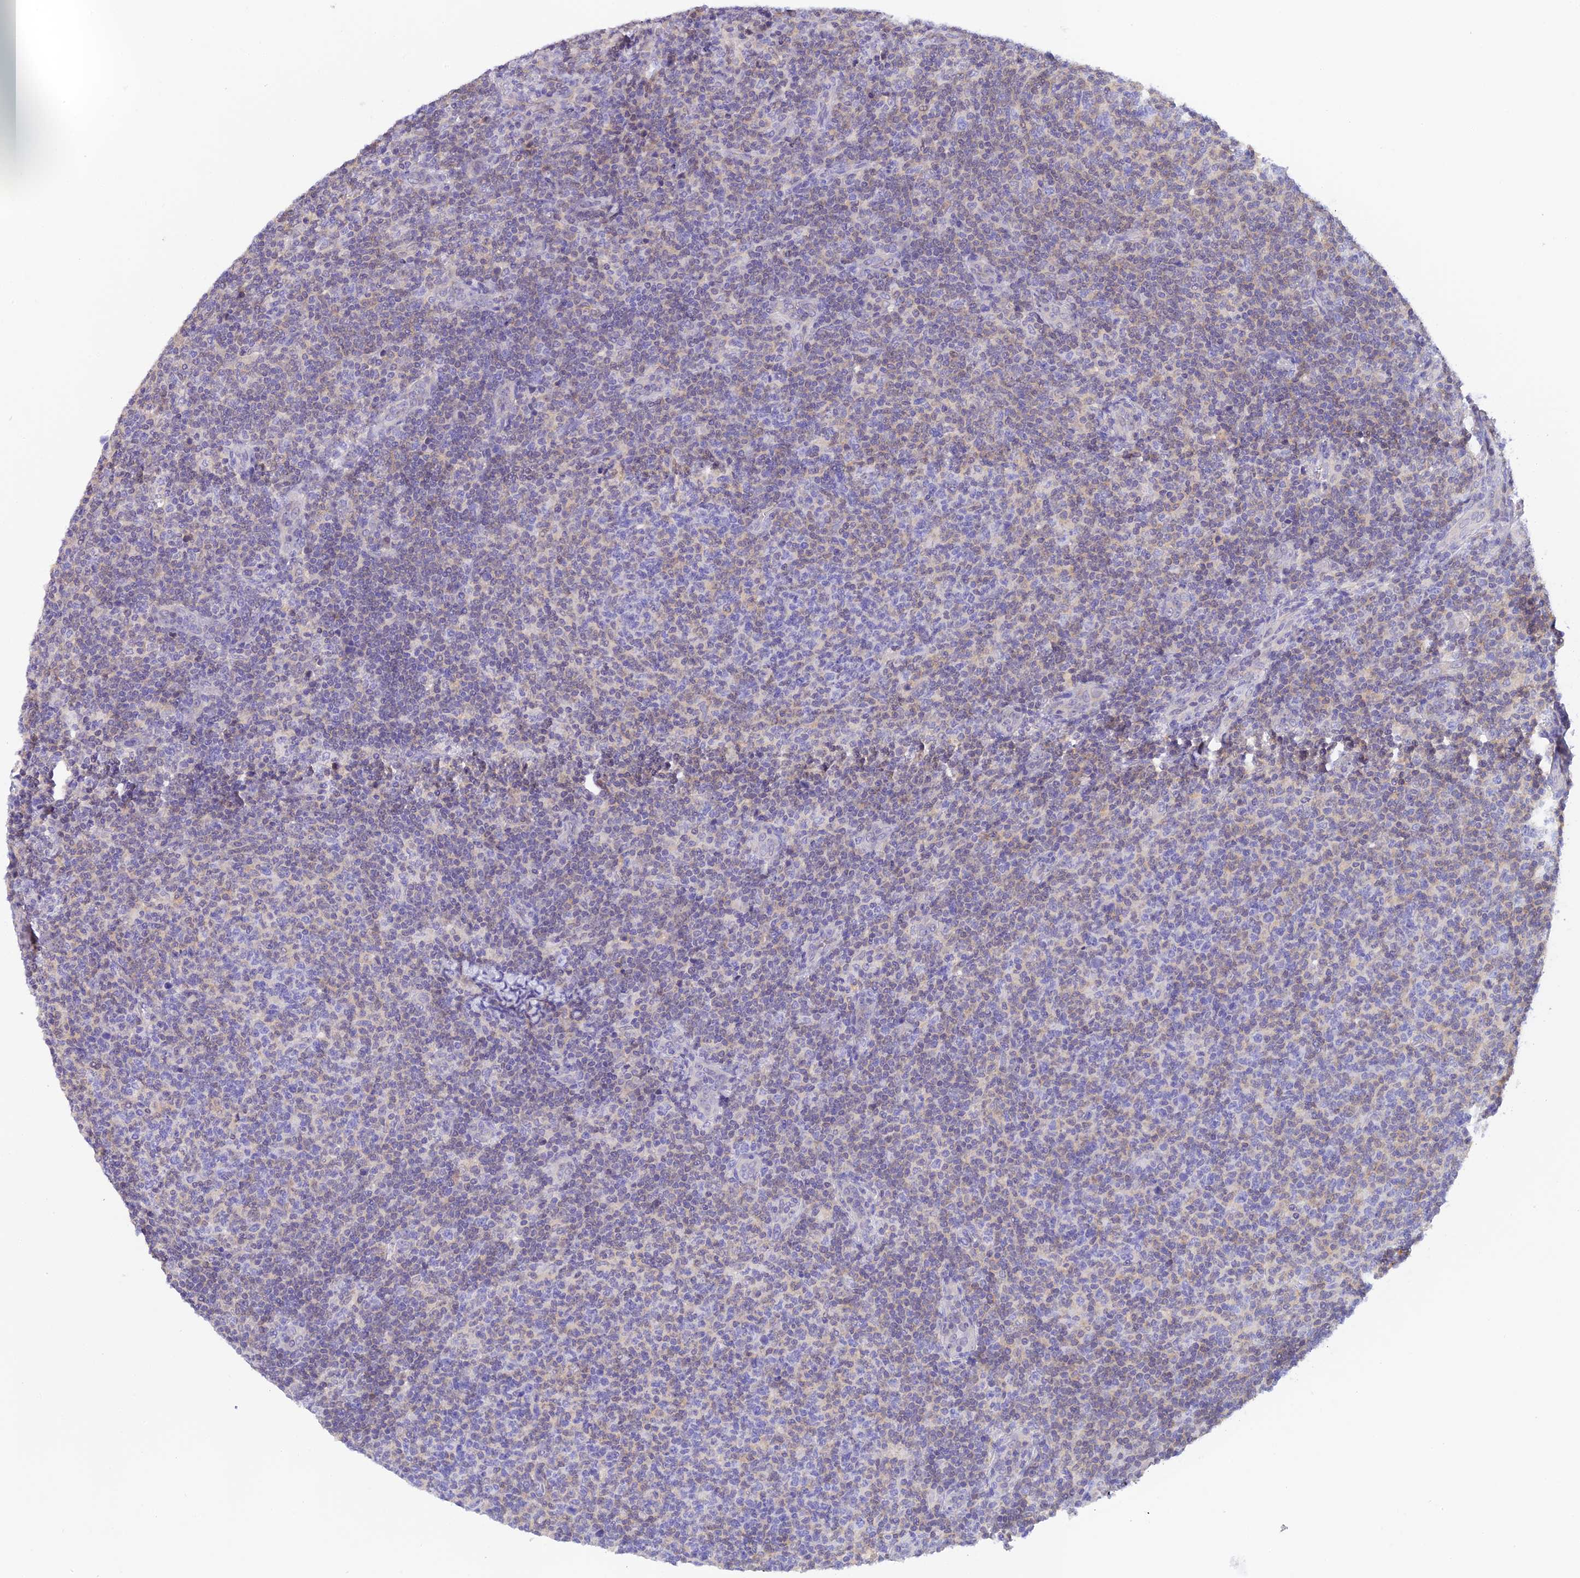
{"staining": {"intensity": "negative", "quantity": "none", "location": "none"}, "tissue": "lymphoma", "cell_type": "Tumor cells", "image_type": "cancer", "snomed": [{"axis": "morphology", "description": "Malignant lymphoma, non-Hodgkin's type, Low grade"}, {"axis": "topography", "description": "Lymph node"}], "caption": "Lymphoma was stained to show a protein in brown. There is no significant expression in tumor cells.", "gene": "HDHD2", "patient": {"sex": "male", "age": 66}}